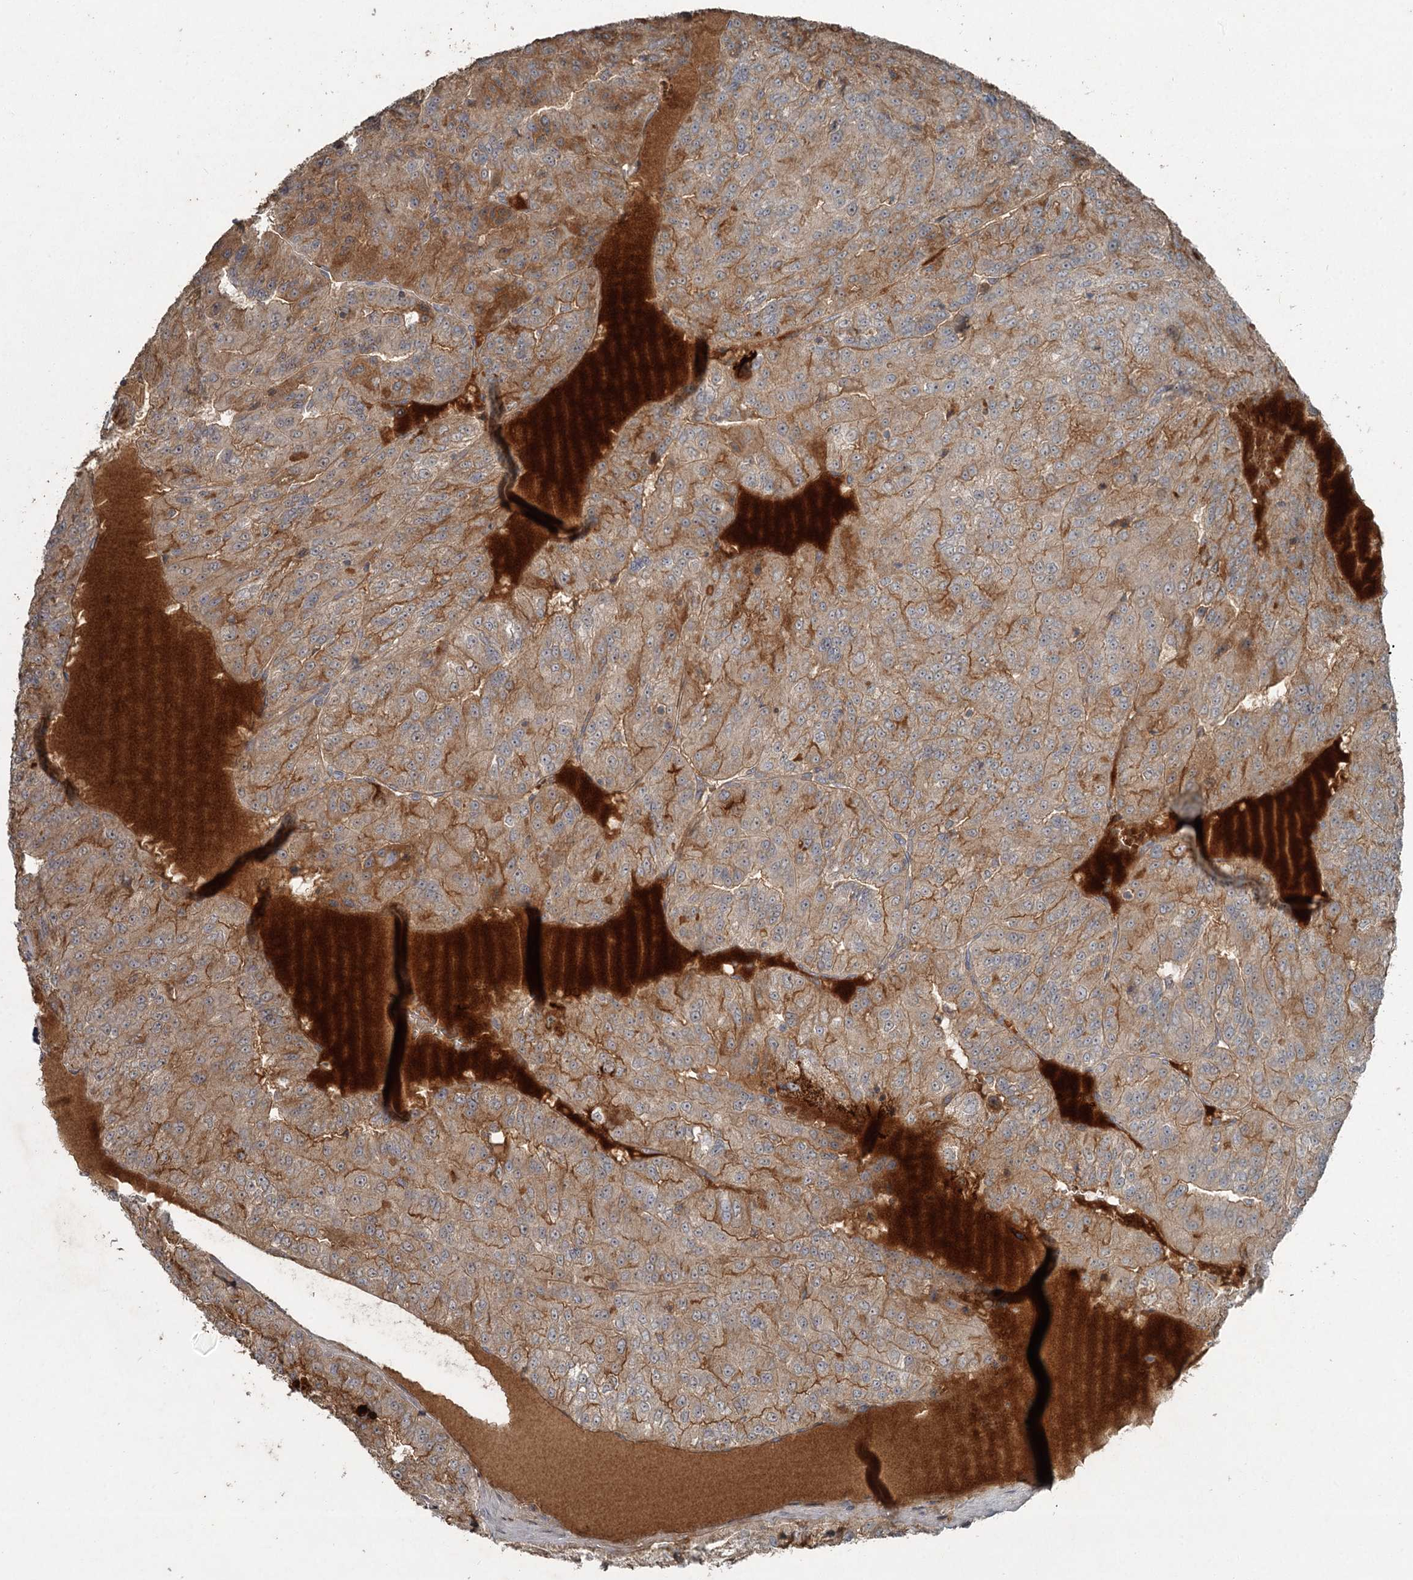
{"staining": {"intensity": "moderate", "quantity": "25%-75%", "location": "cytoplasmic/membranous"}, "tissue": "renal cancer", "cell_type": "Tumor cells", "image_type": "cancer", "snomed": [{"axis": "morphology", "description": "Adenocarcinoma, NOS"}, {"axis": "topography", "description": "Kidney"}], "caption": "Protein analysis of renal cancer tissue exhibits moderate cytoplasmic/membranous positivity in approximately 25%-75% of tumor cells.", "gene": "SLC39A8", "patient": {"sex": "female", "age": 63}}